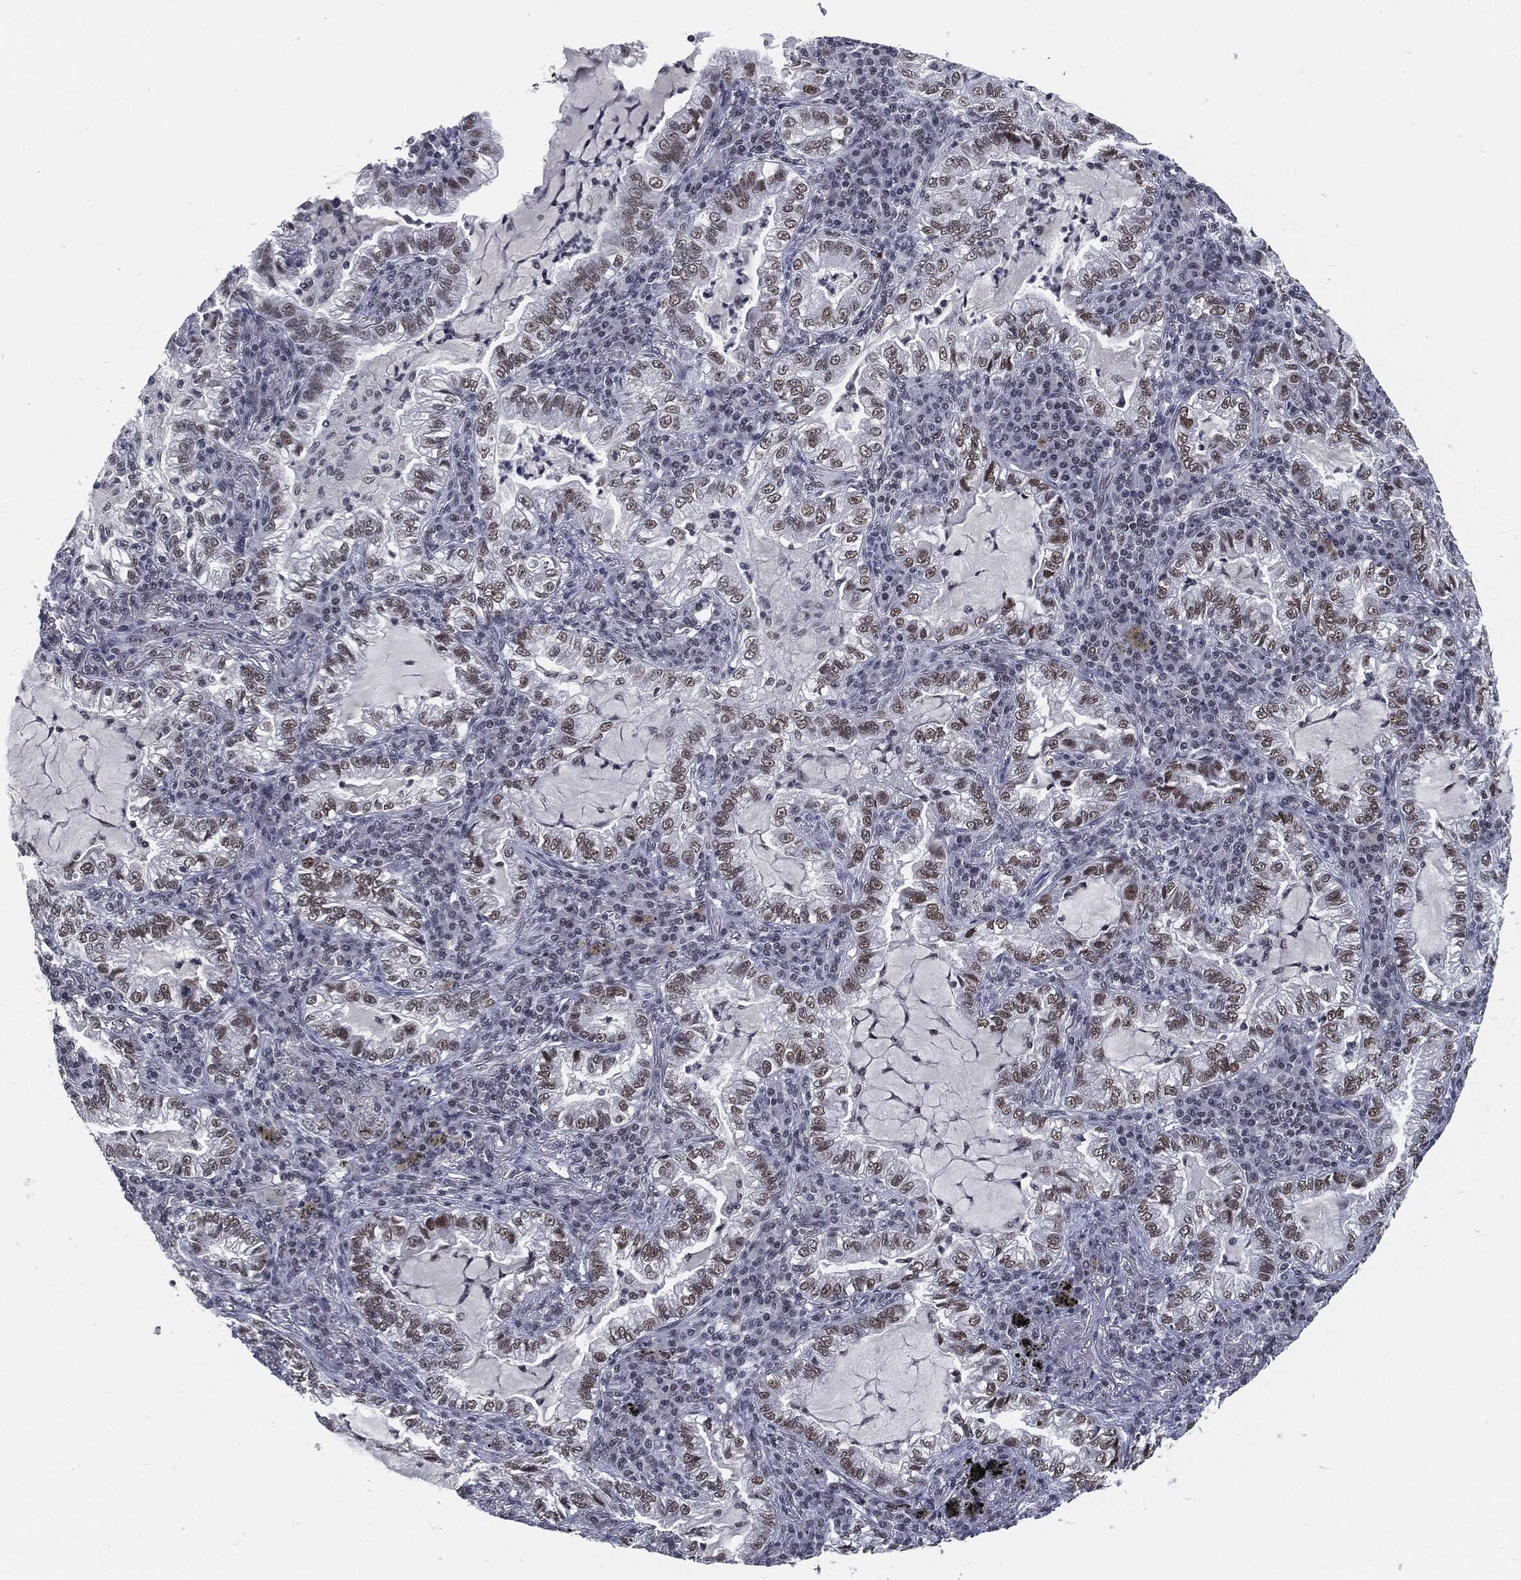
{"staining": {"intensity": "weak", "quantity": "25%-75%", "location": "nuclear"}, "tissue": "lung cancer", "cell_type": "Tumor cells", "image_type": "cancer", "snomed": [{"axis": "morphology", "description": "Adenocarcinoma, NOS"}, {"axis": "topography", "description": "Lung"}], "caption": "This histopathology image displays immunohistochemistry (IHC) staining of lung adenocarcinoma, with low weak nuclear positivity in about 25%-75% of tumor cells.", "gene": "ANXA1", "patient": {"sex": "female", "age": 73}}